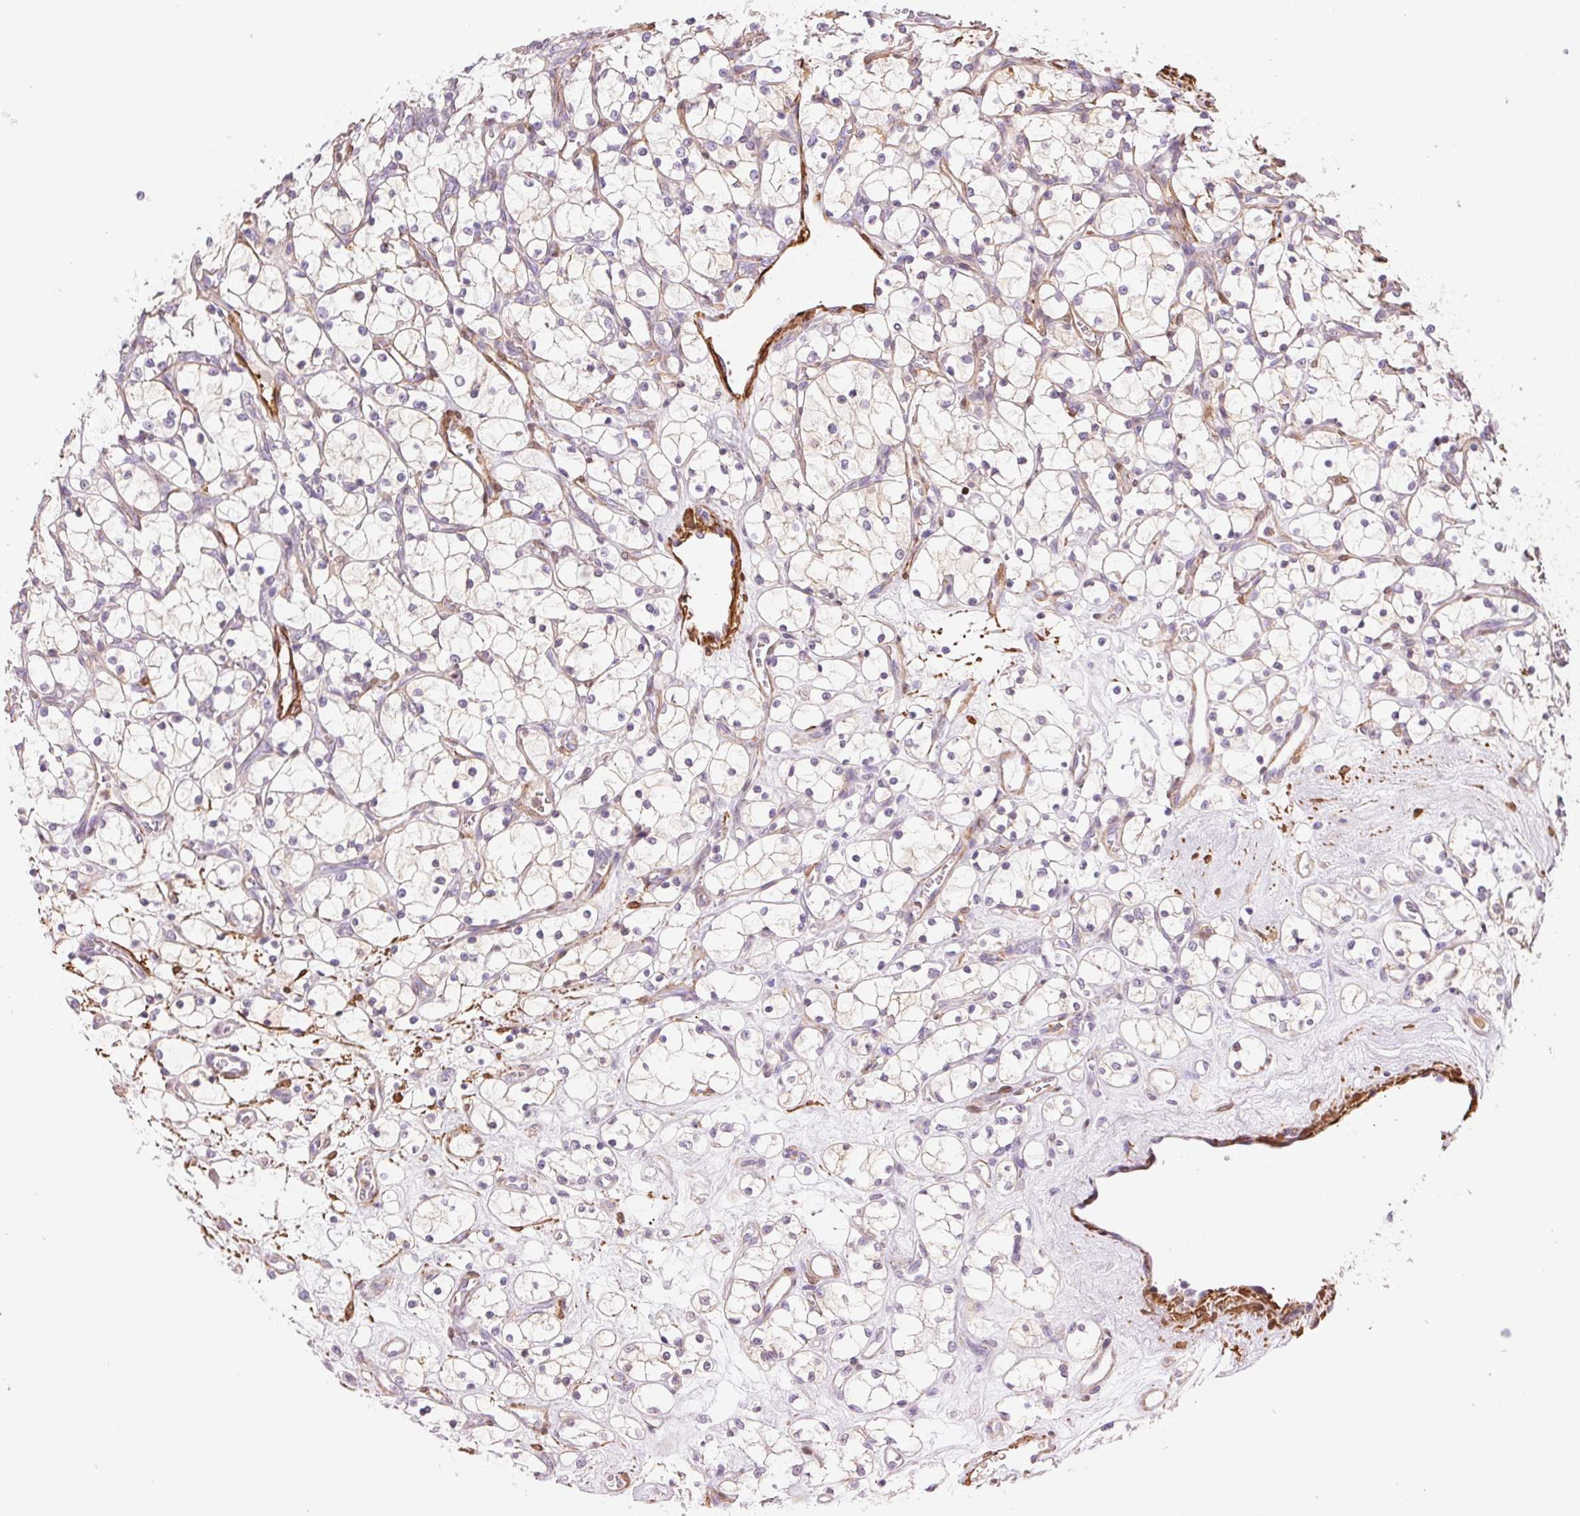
{"staining": {"intensity": "negative", "quantity": "none", "location": "none"}, "tissue": "renal cancer", "cell_type": "Tumor cells", "image_type": "cancer", "snomed": [{"axis": "morphology", "description": "Adenocarcinoma, NOS"}, {"axis": "topography", "description": "Kidney"}], "caption": "Histopathology image shows no protein positivity in tumor cells of renal adenocarcinoma tissue.", "gene": "GPX8", "patient": {"sex": "female", "age": 69}}